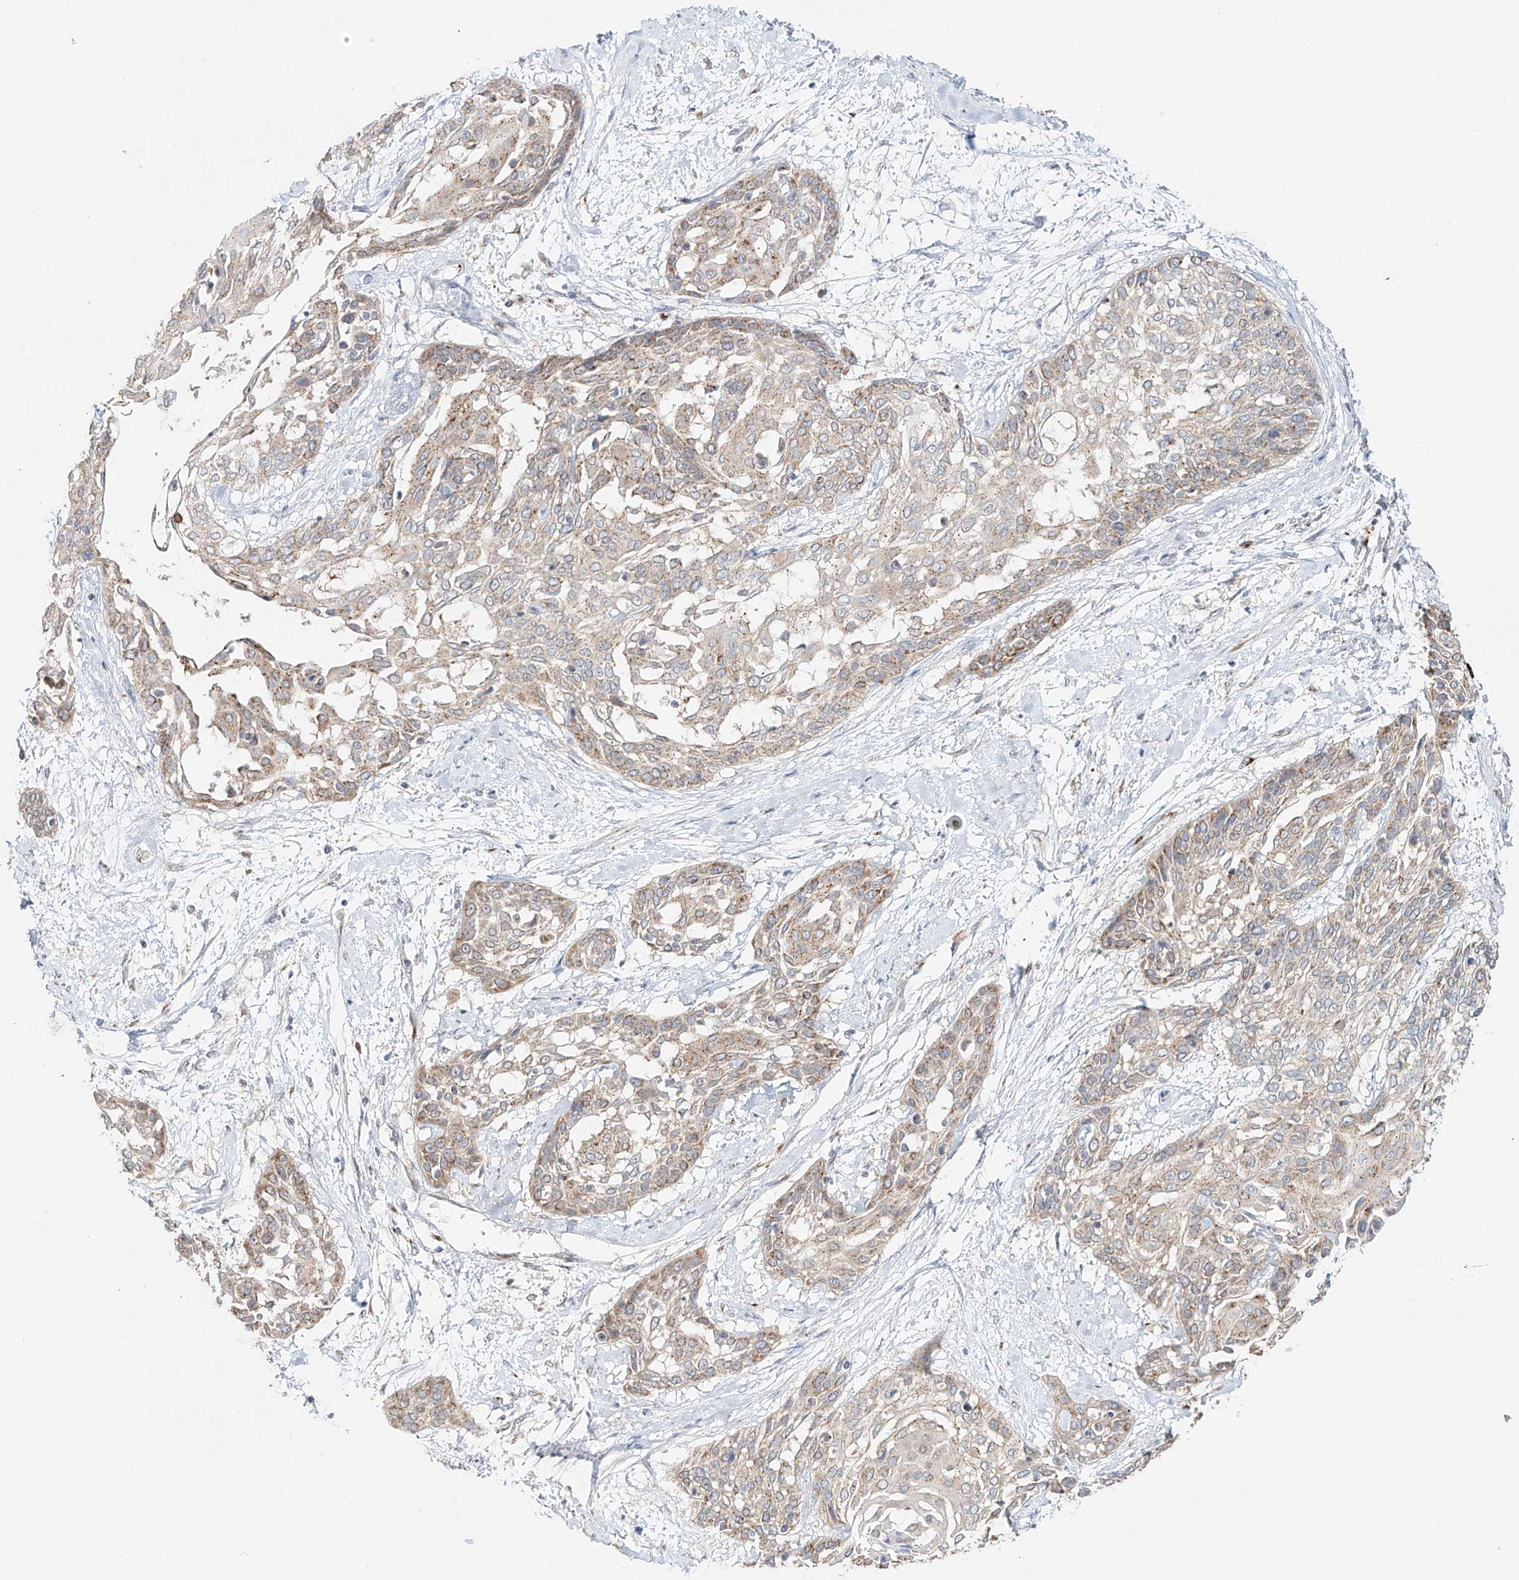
{"staining": {"intensity": "weak", "quantity": ">75%", "location": "cytoplasmic/membranous"}, "tissue": "cervical cancer", "cell_type": "Tumor cells", "image_type": "cancer", "snomed": [{"axis": "morphology", "description": "Squamous cell carcinoma, NOS"}, {"axis": "topography", "description": "Cervix"}], "caption": "Immunohistochemistry (IHC) (DAB) staining of cervical squamous cell carcinoma exhibits weak cytoplasmic/membranous protein expression in about >75% of tumor cells.", "gene": "BSDC1", "patient": {"sex": "female", "age": 57}}